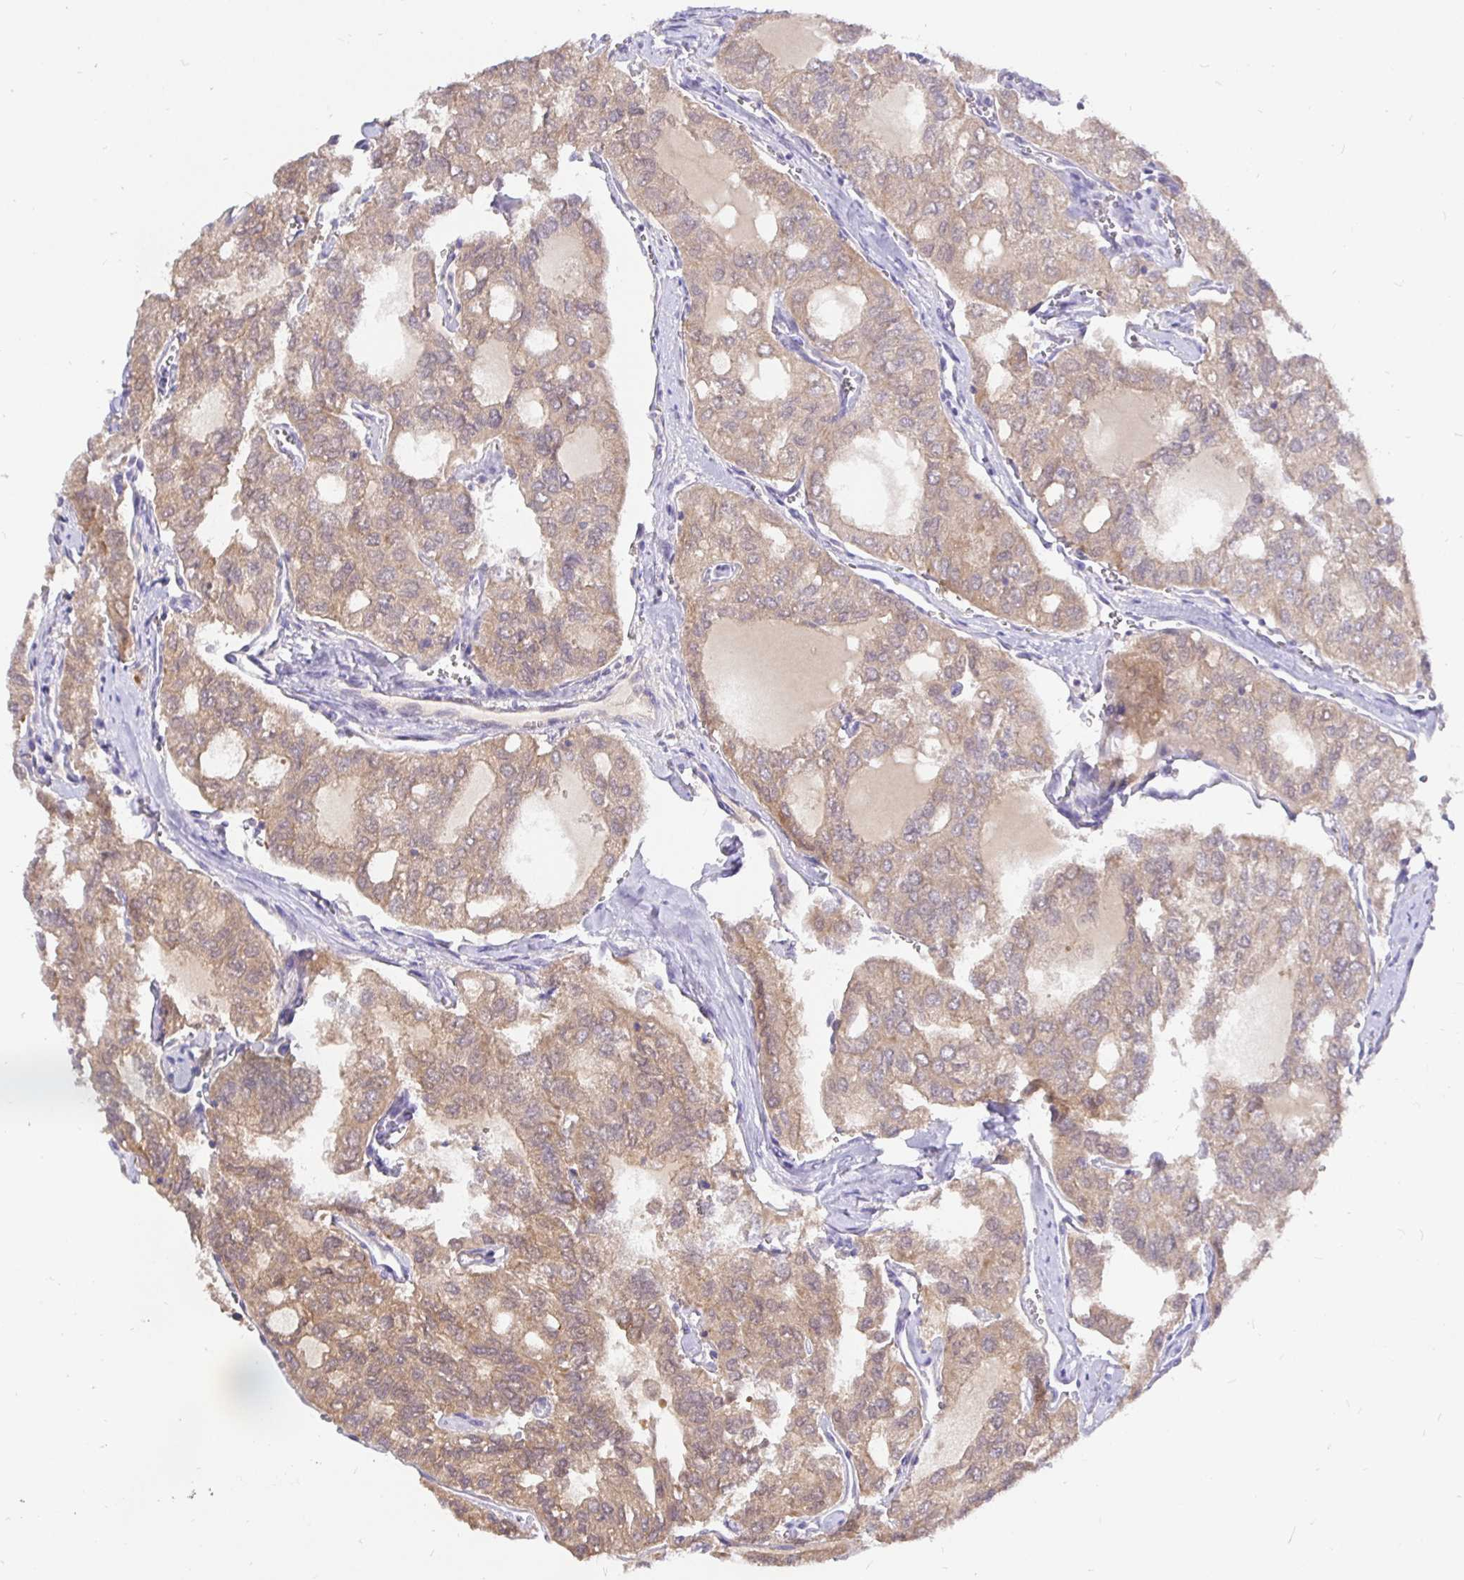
{"staining": {"intensity": "moderate", "quantity": ">75%", "location": "cytoplasmic/membranous"}, "tissue": "thyroid cancer", "cell_type": "Tumor cells", "image_type": "cancer", "snomed": [{"axis": "morphology", "description": "Follicular adenoma carcinoma, NOS"}, {"axis": "topography", "description": "Thyroid gland"}], "caption": "DAB (3,3'-diaminobenzidine) immunohistochemical staining of follicular adenoma carcinoma (thyroid) exhibits moderate cytoplasmic/membranous protein positivity in about >75% of tumor cells.", "gene": "KIF21A", "patient": {"sex": "male", "age": 75}}